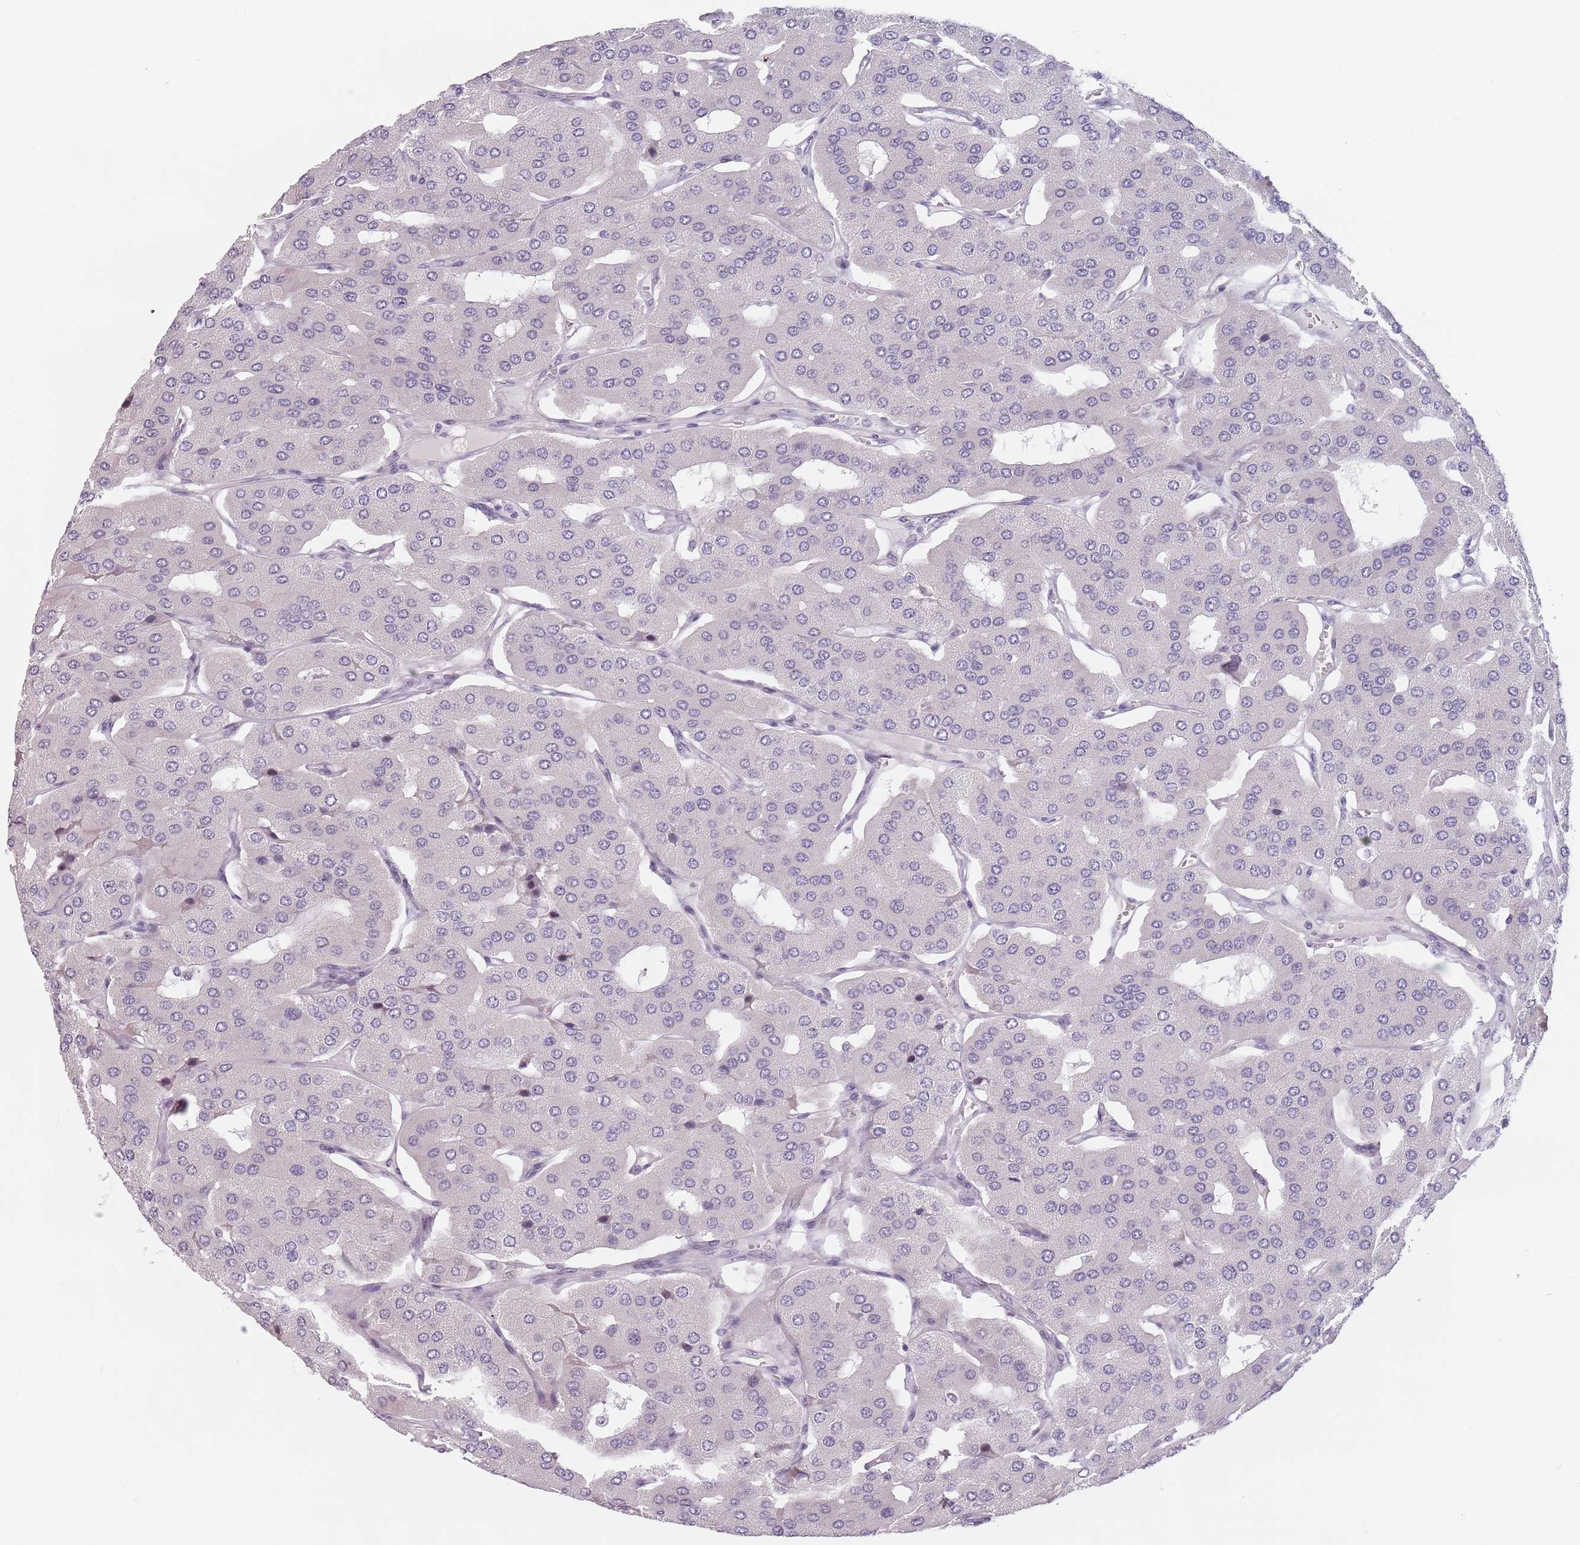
{"staining": {"intensity": "negative", "quantity": "none", "location": "none"}, "tissue": "parathyroid gland", "cell_type": "Glandular cells", "image_type": "normal", "snomed": [{"axis": "morphology", "description": "Normal tissue, NOS"}, {"axis": "morphology", "description": "Adenoma, NOS"}, {"axis": "topography", "description": "Parathyroid gland"}], "caption": "IHC of normal human parathyroid gland reveals no staining in glandular cells.", "gene": "PTCHD1", "patient": {"sex": "female", "age": 86}}